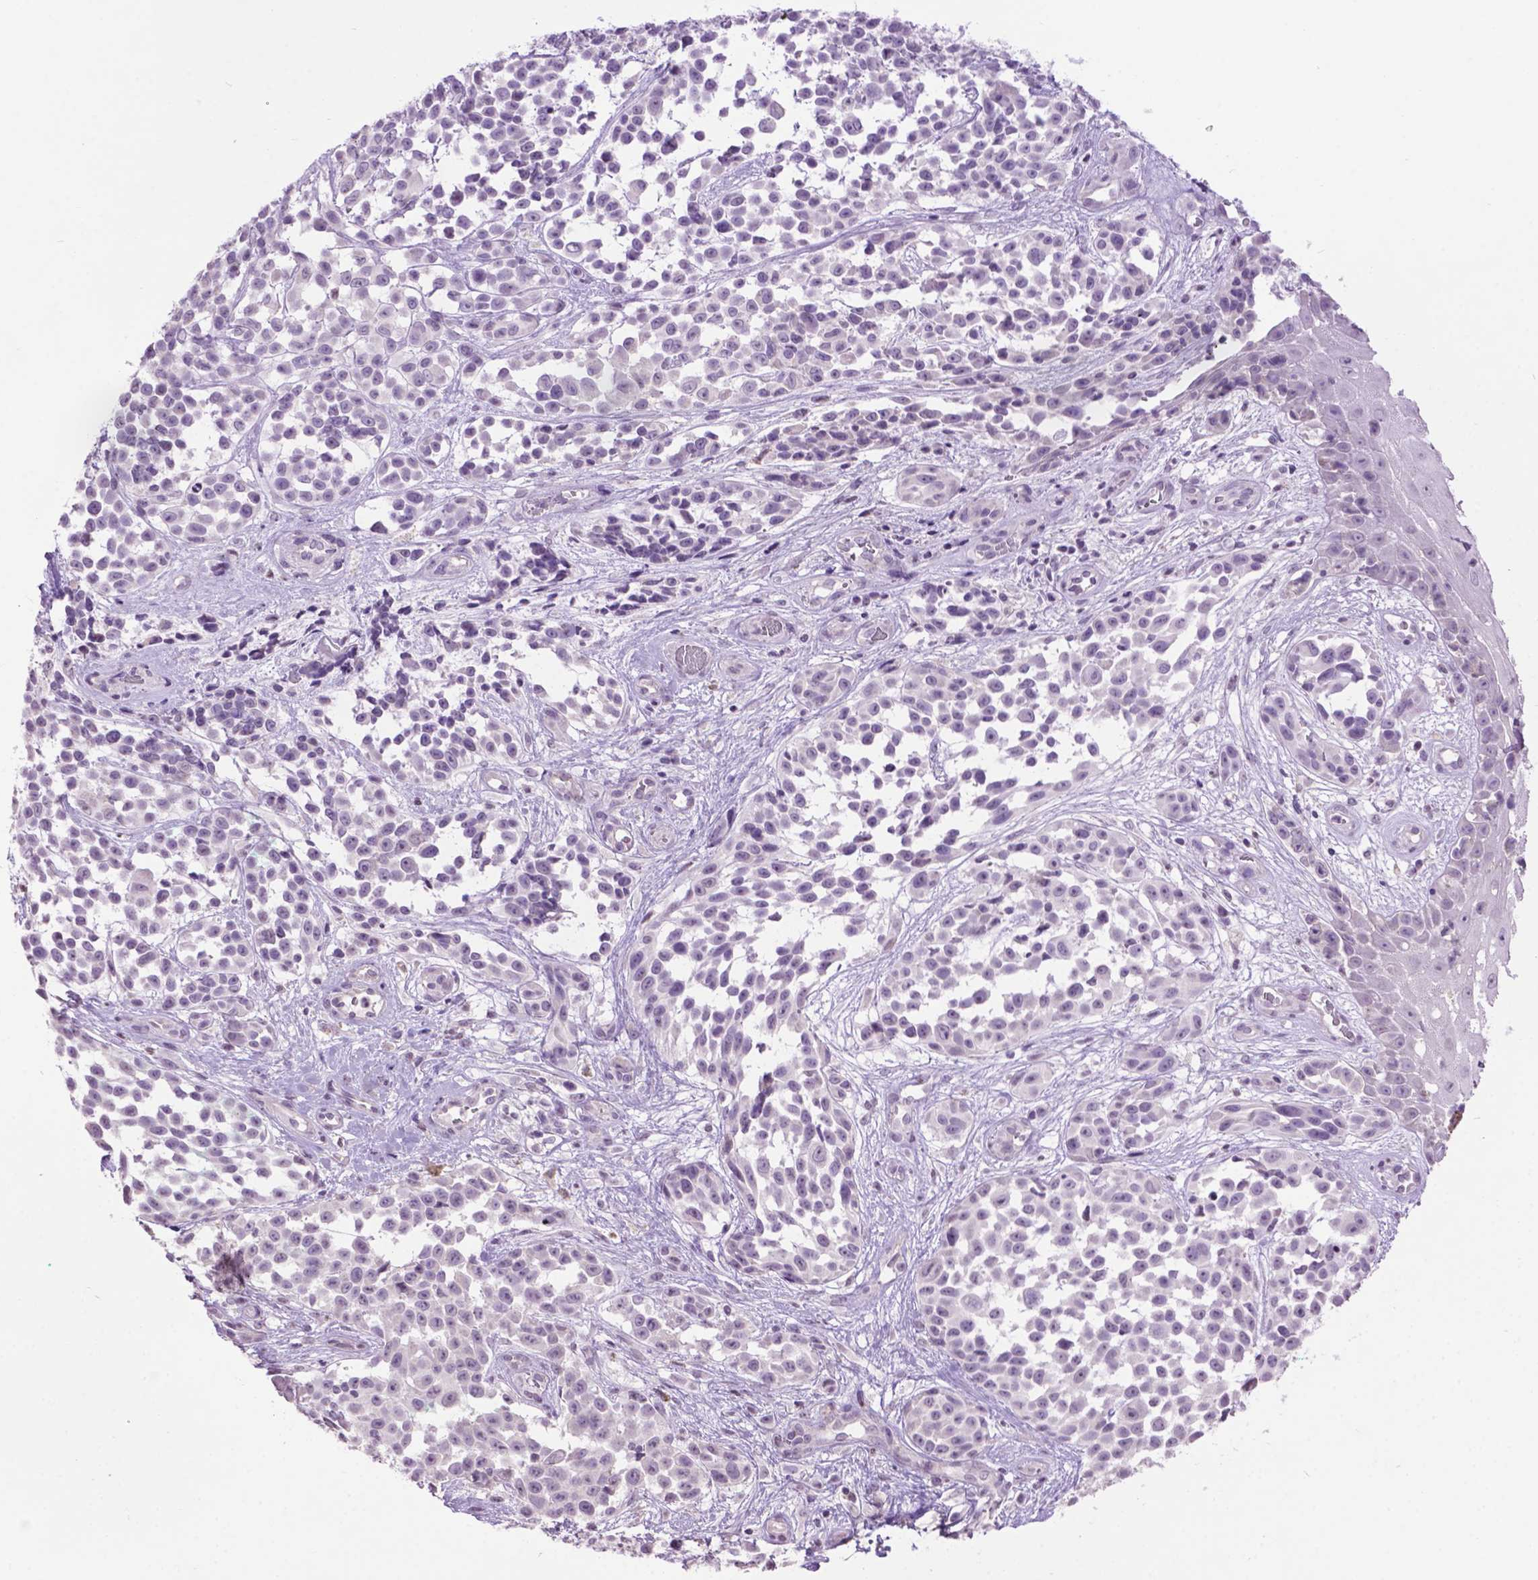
{"staining": {"intensity": "negative", "quantity": "none", "location": "none"}, "tissue": "melanoma", "cell_type": "Tumor cells", "image_type": "cancer", "snomed": [{"axis": "morphology", "description": "Malignant melanoma, NOS"}, {"axis": "topography", "description": "Skin"}], "caption": "IHC of human melanoma shows no staining in tumor cells. (Immunohistochemistry, brightfield microscopy, high magnification).", "gene": "TH", "patient": {"sex": "female", "age": 88}}